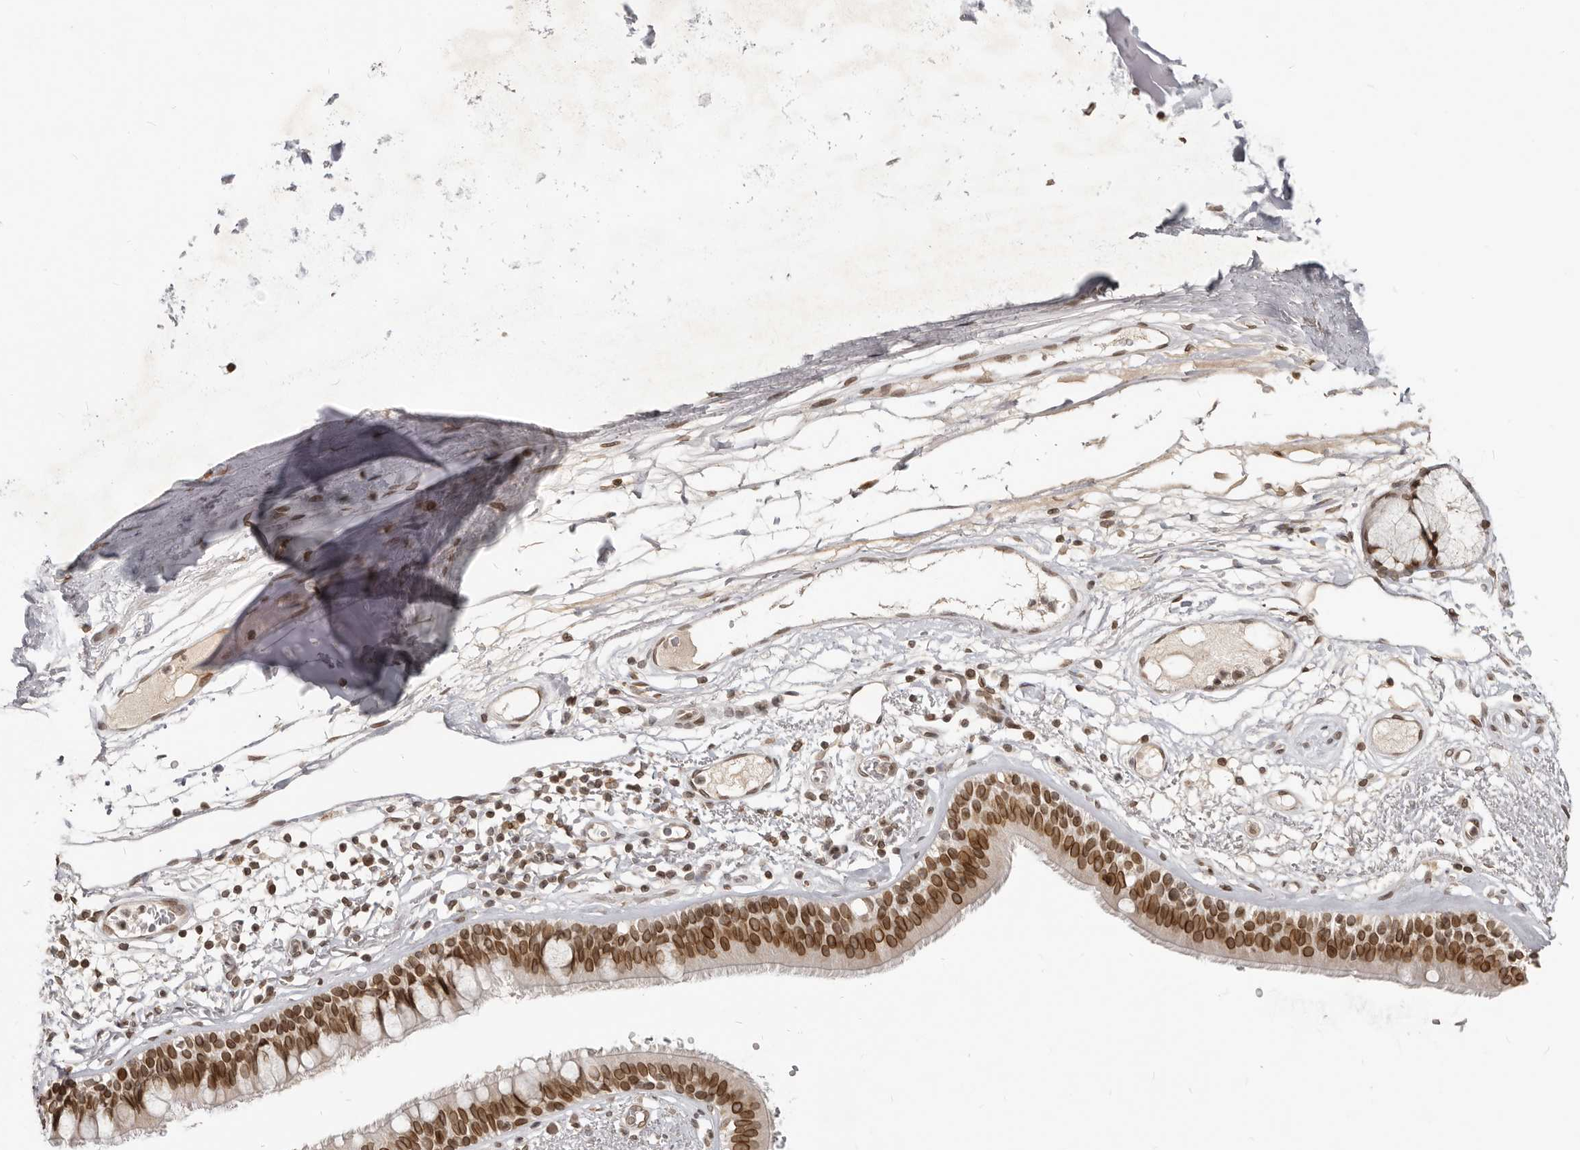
{"staining": {"intensity": "weak", "quantity": "25%-75%", "location": "nuclear"}, "tissue": "adipose tissue", "cell_type": "Adipocytes", "image_type": "normal", "snomed": [{"axis": "morphology", "description": "Normal tissue, NOS"}, {"axis": "topography", "description": "Cartilage tissue"}], "caption": "Immunohistochemical staining of benign adipose tissue reveals weak nuclear protein staining in about 25%-75% of adipocytes.", "gene": "NUP153", "patient": {"sex": "female", "age": 63}}